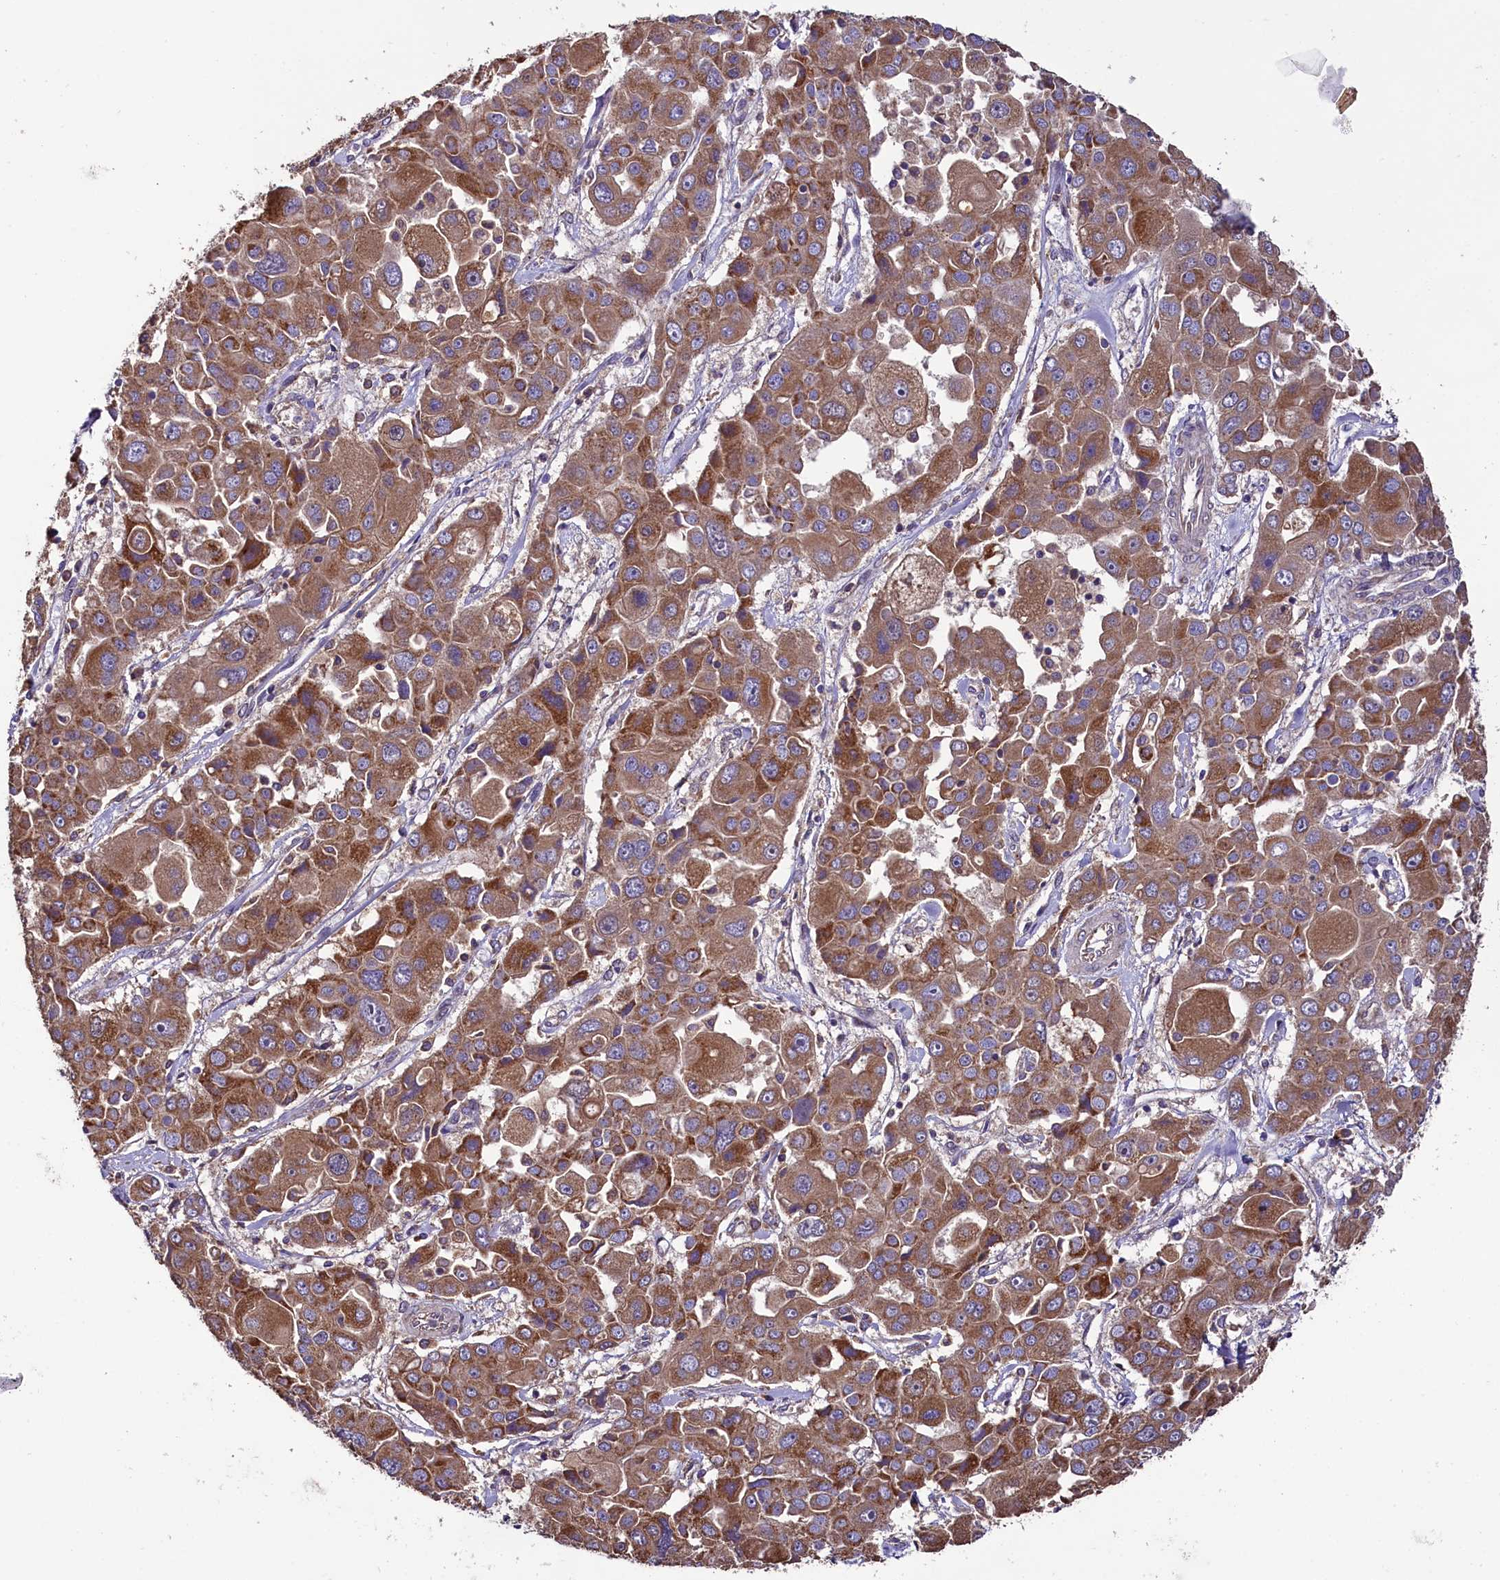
{"staining": {"intensity": "moderate", "quantity": ">75%", "location": "cytoplasmic/membranous"}, "tissue": "liver cancer", "cell_type": "Tumor cells", "image_type": "cancer", "snomed": [{"axis": "morphology", "description": "Cholangiocarcinoma"}, {"axis": "topography", "description": "Liver"}], "caption": "Protein staining of liver cancer (cholangiocarcinoma) tissue exhibits moderate cytoplasmic/membranous expression in about >75% of tumor cells.", "gene": "ENKD1", "patient": {"sex": "male", "age": 67}}